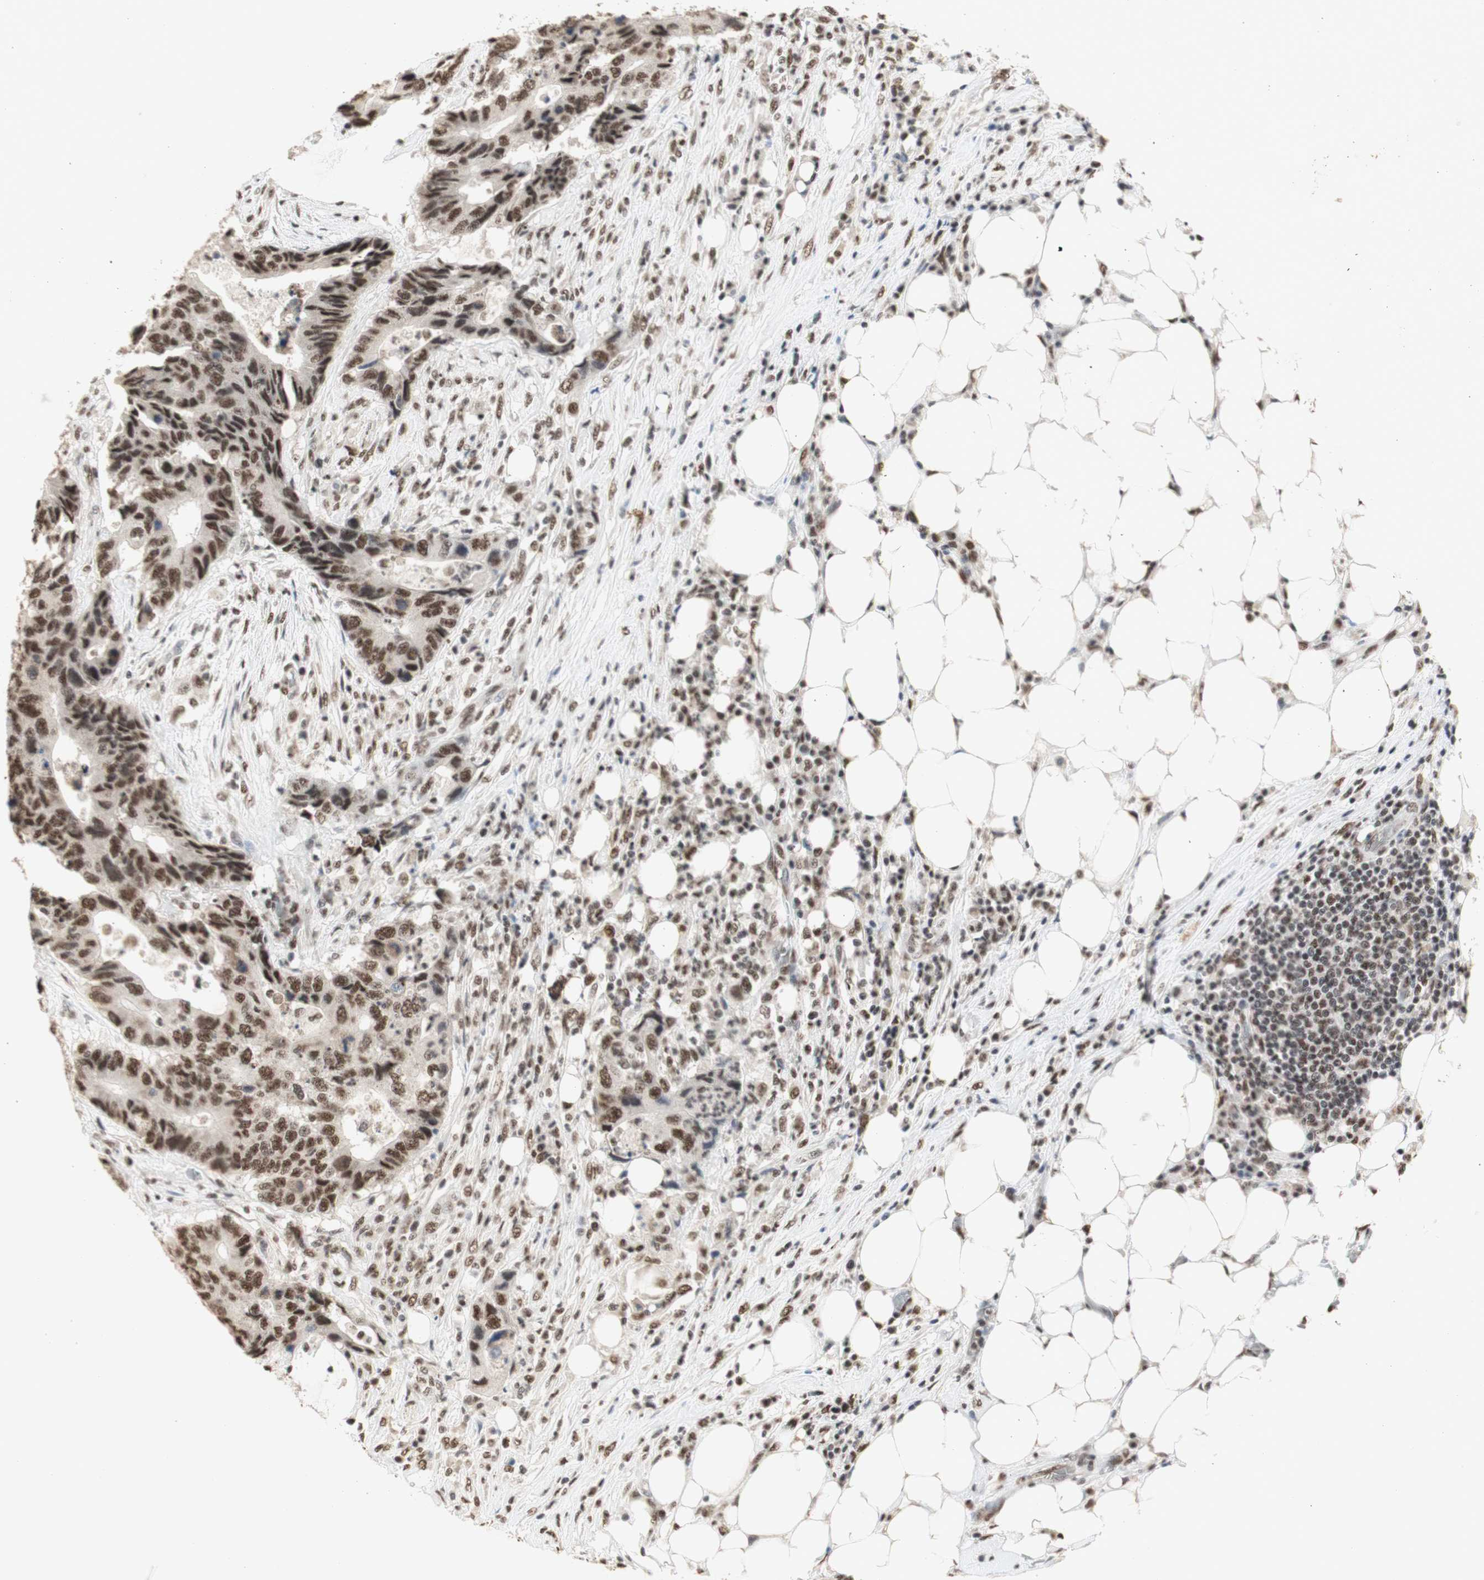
{"staining": {"intensity": "moderate", "quantity": ">75%", "location": "nuclear"}, "tissue": "colorectal cancer", "cell_type": "Tumor cells", "image_type": "cancer", "snomed": [{"axis": "morphology", "description": "Adenocarcinoma, NOS"}, {"axis": "topography", "description": "Colon"}], "caption": "DAB immunohistochemical staining of colorectal cancer exhibits moderate nuclear protein positivity in about >75% of tumor cells.", "gene": "SNRPB", "patient": {"sex": "male", "age": 71}}